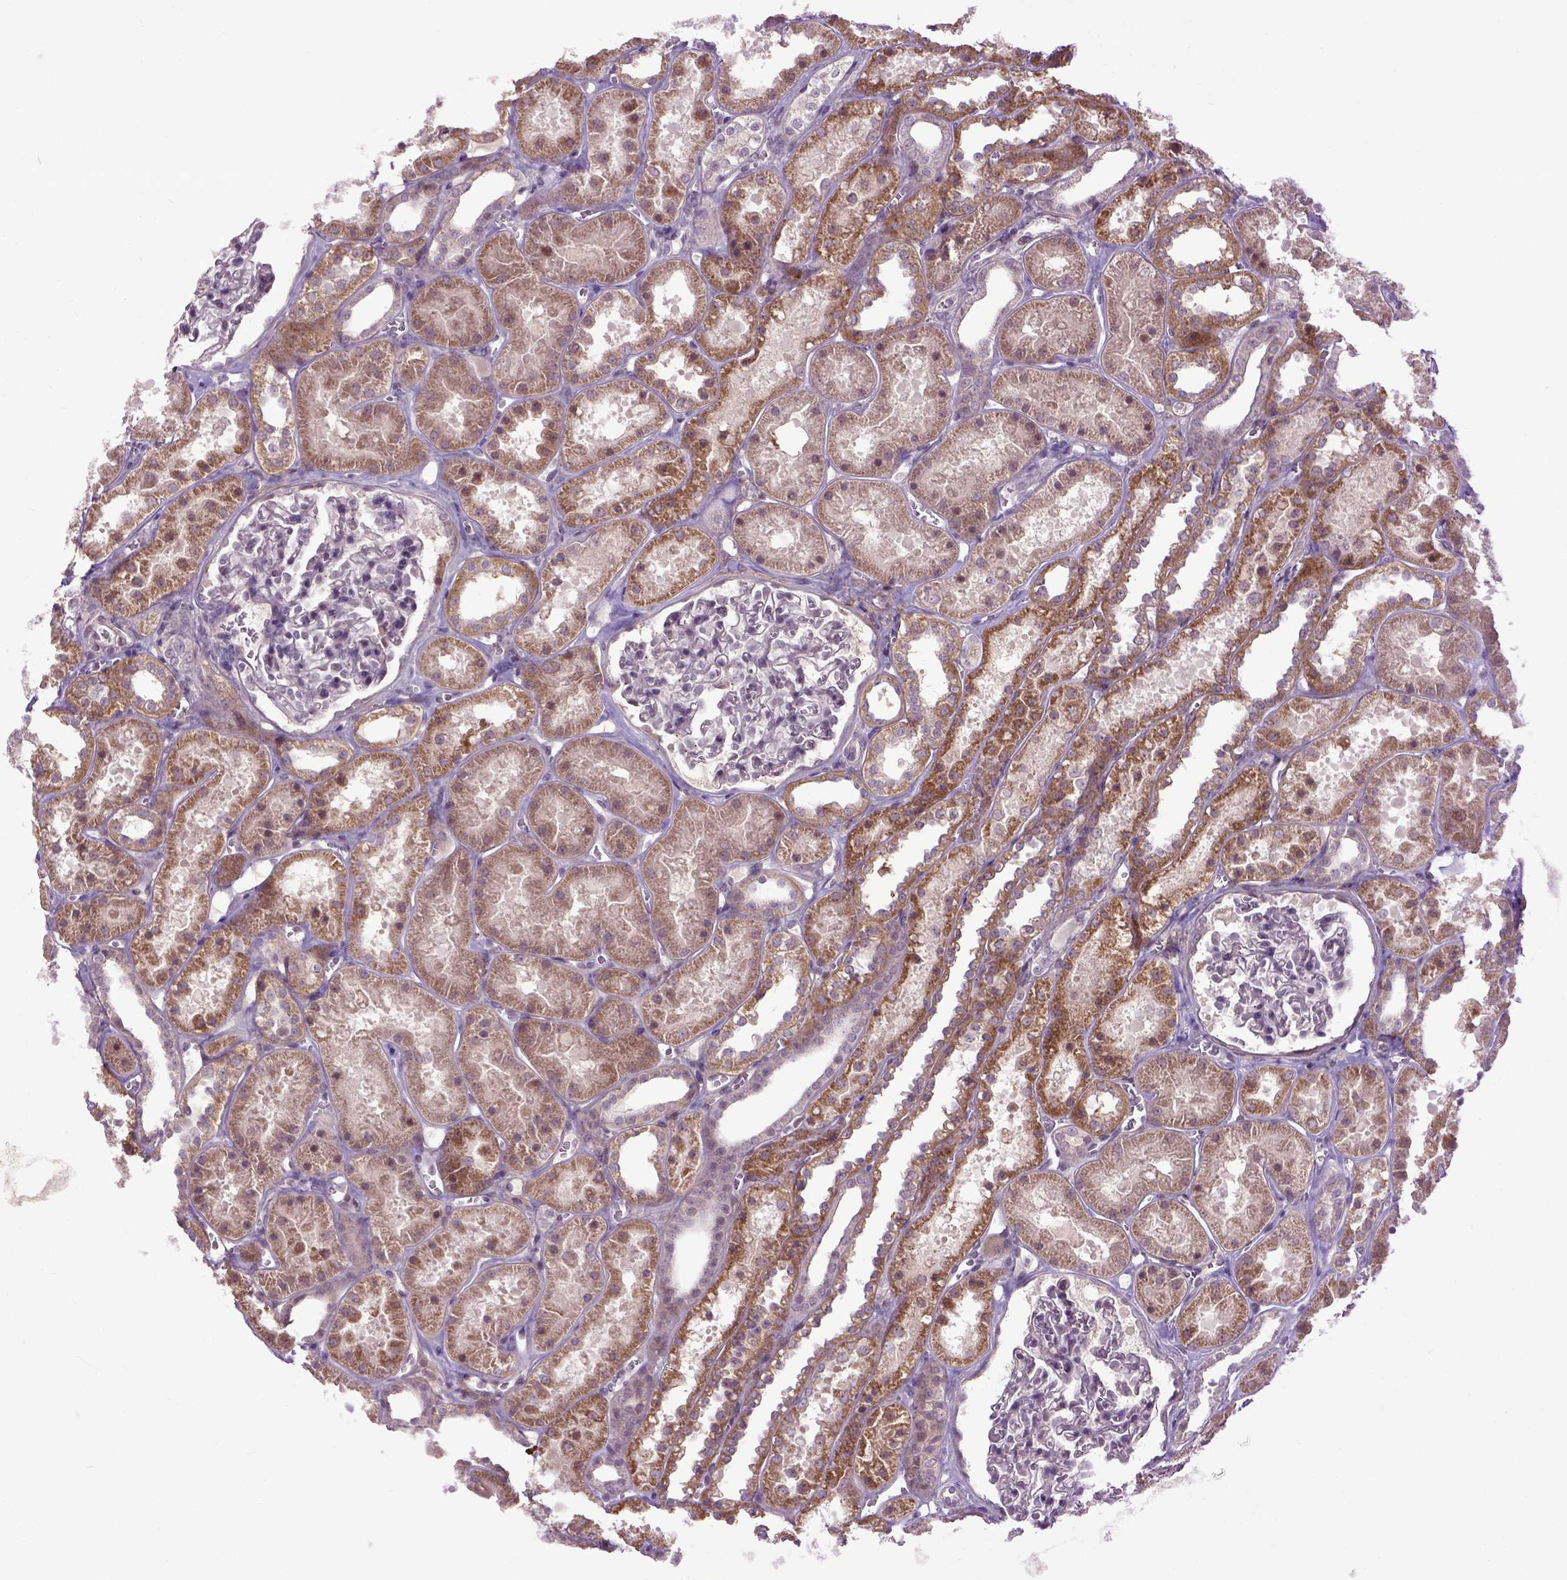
{"staining": {"intensity": "negative", "quantity": "none", "location": "none"}, "tissue": "kidney", "cell_type": "Cells in glomeruli", "image_type": "normal", "snomed": [{"axis": "morphology", "description": "Normal tissue, NOS"}, {"axis": "topography", "description": "Kidney"}], "caption": "Human kidney stained for a protein using IHC displays no positivity in cells in glomeruli.", "gene": "EMILIN3", "patient": {"sex": "female", "age": 41}}